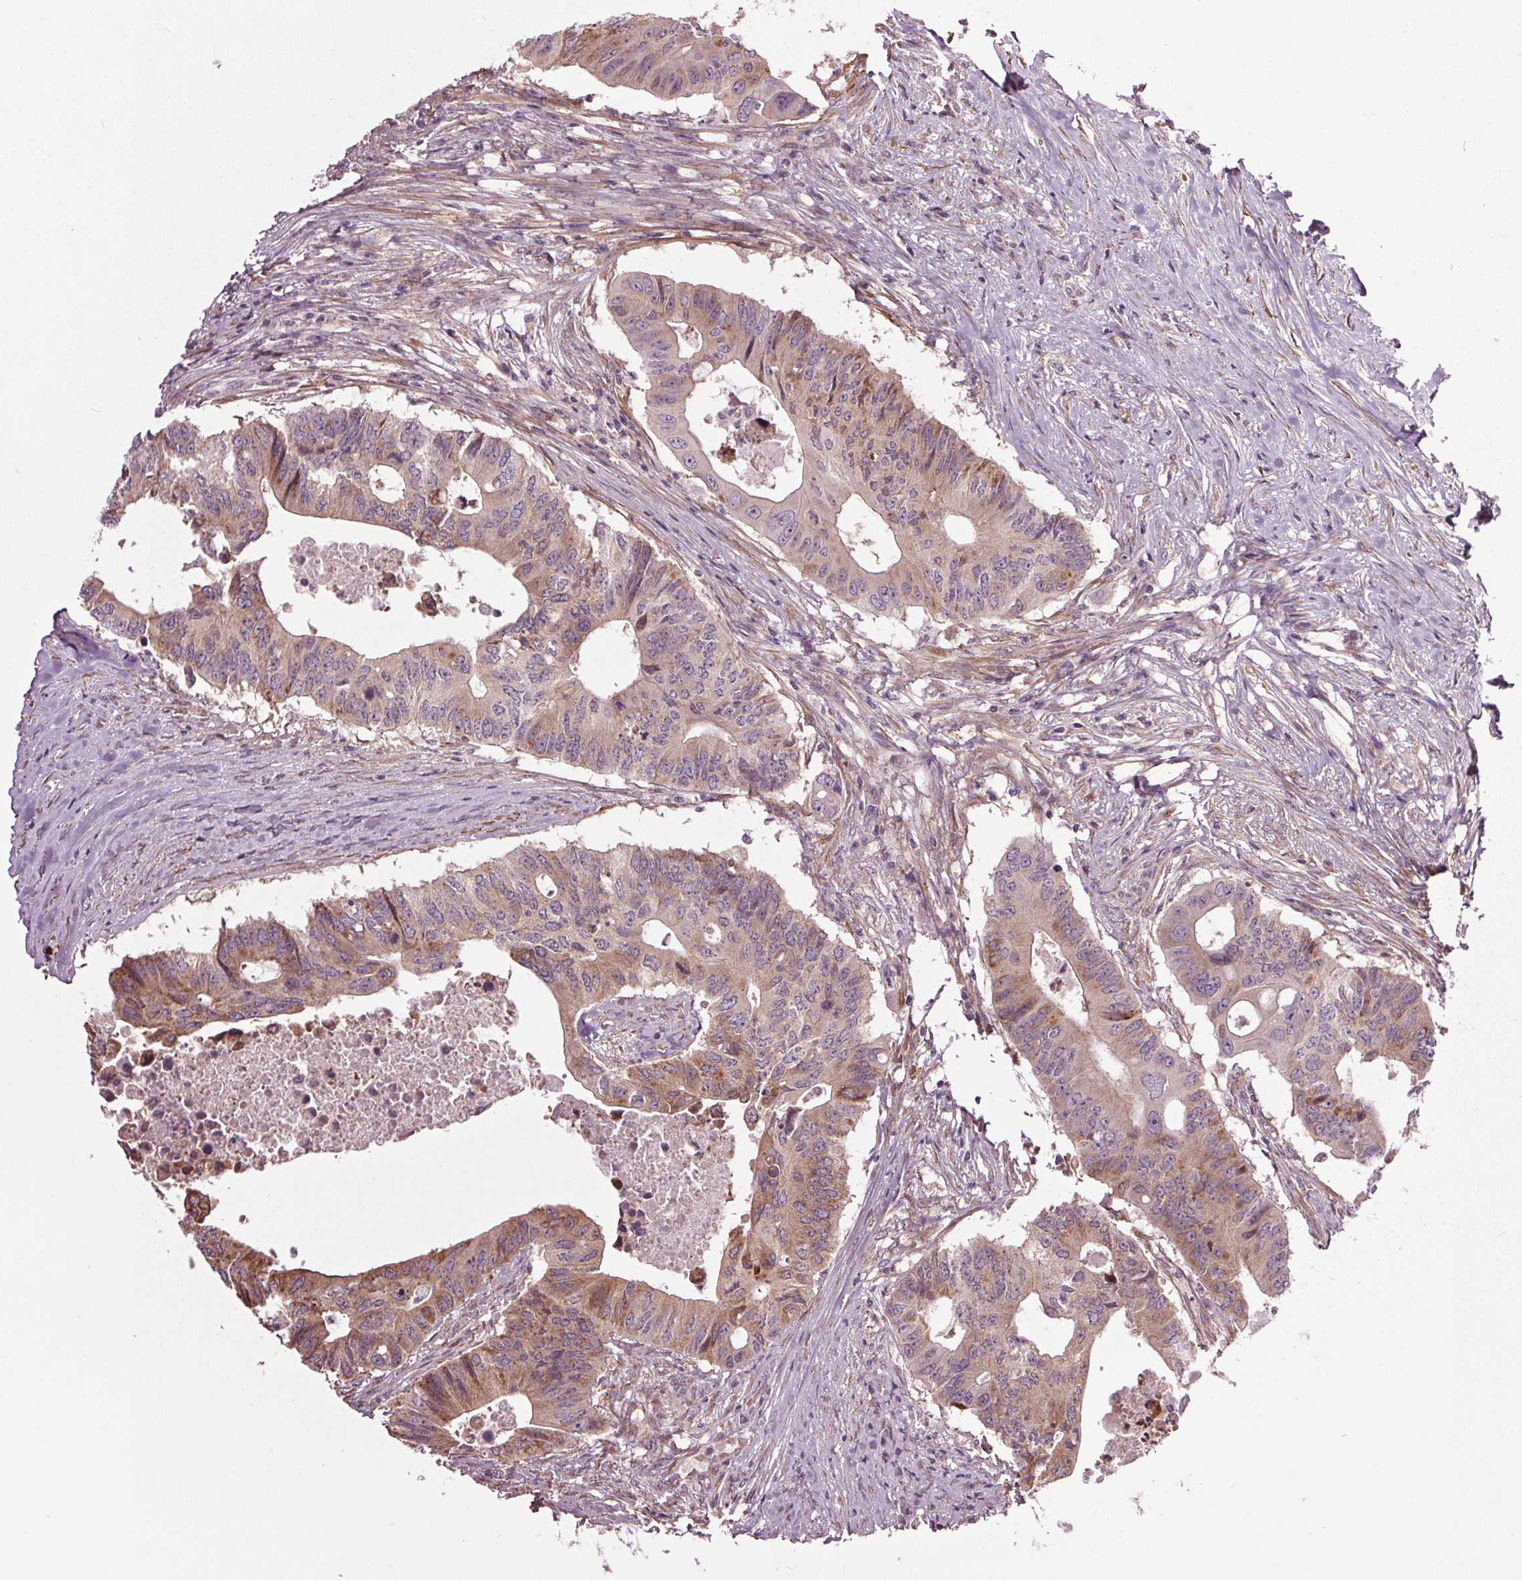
{"staining": {"intensity": "moderate", "quantity": "25%-75%", "location": "cytoplasmic/membranous"}, "tissue": "colorectal cancer", "cell_type": "Tumor cells", "image_type": "cancer", "snomed": [{"axis": "morphology", "description": "Adenocarcinoma, NOS"}, {"axis": "topography", "description": "Colon"}], "caption": "Human adenocarcinoma (colorectal) stained for a protein (brown) shows moderate cytoplasmic/membranous positive expression in about 25%-75% of tumor cells.", "gene": "HAUS5", "patient": {"sex": "male", "age": 71}}